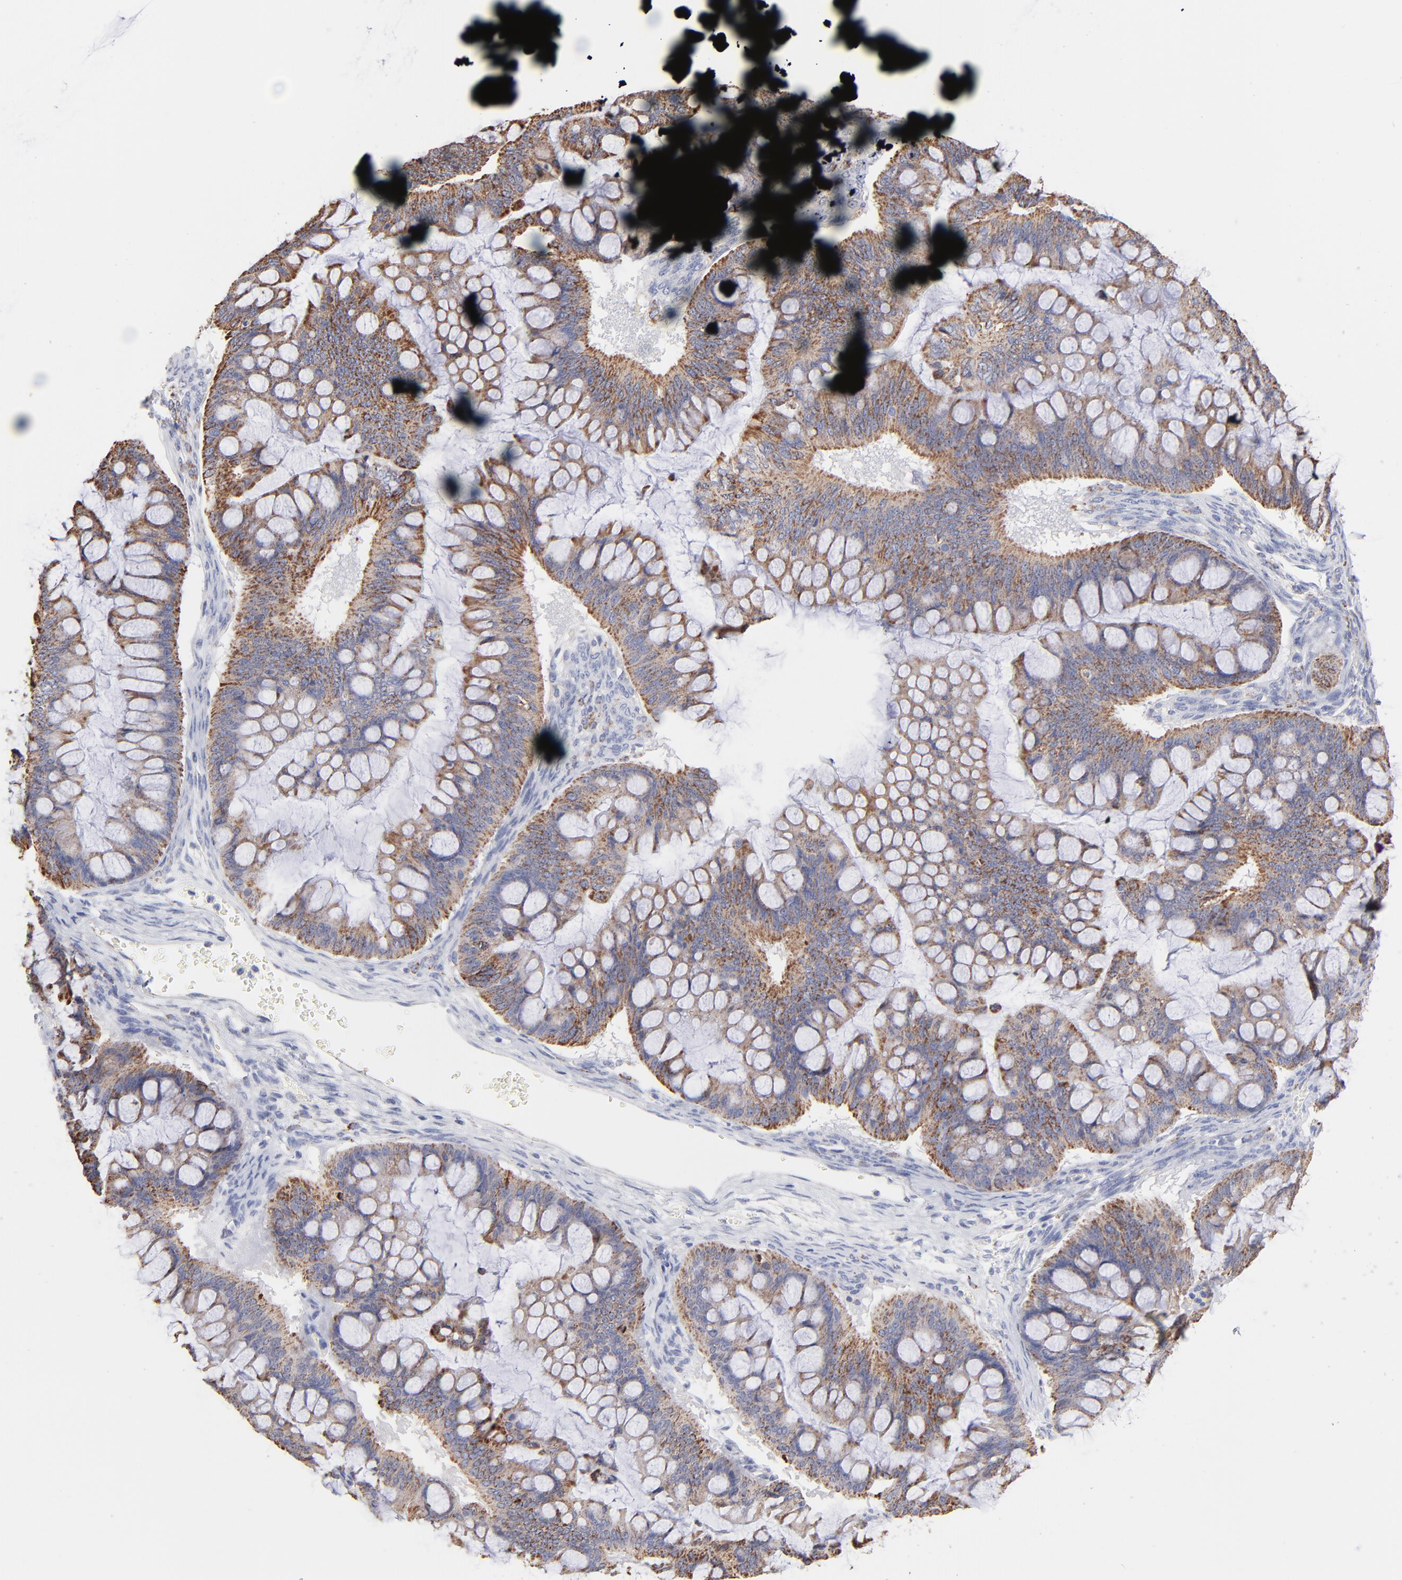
{"staining": {"intensity": "moderate", "quantity": ">75%", "location": "cytoplasmic/membranous"}, "tissue": "ovarian cancer", "cell_type": "Tumor cells", "image_type": "cancer", "snomed": [{"axis": "morphology", "description": "Cystadenocarcinoma, mucinous, NOS"}, {"axis": "topography", "description": "Ovary"}], "caption": "IHC of ovarian cancer (mucinous cystadenocarcinoma) demonstrates medium levels of moderate cytoplasmic/membranous positivity in approximately >75% of tumor cells.", "gene": "TST", "patient": {"sex": "female", "age": 73}}